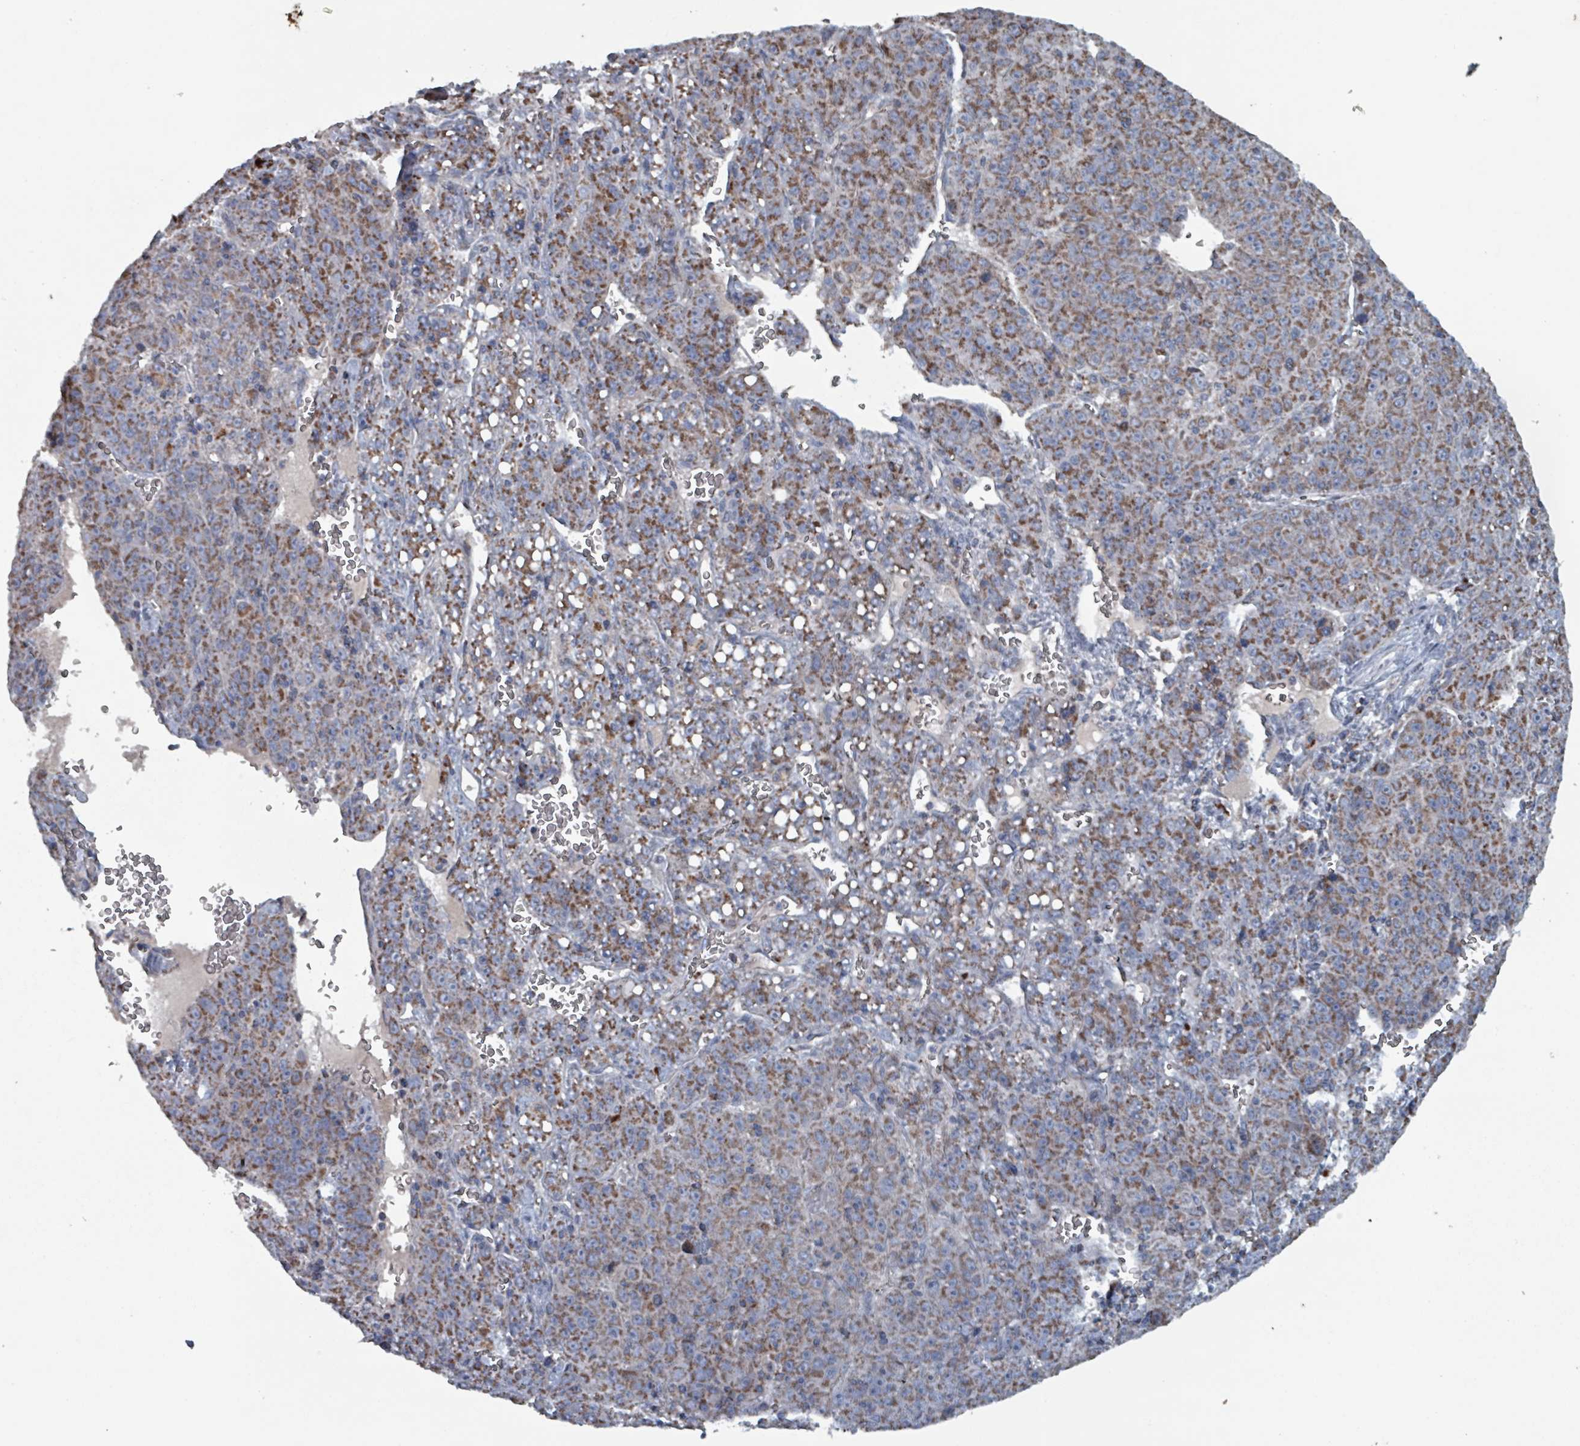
{"staining": {"intensity": "moderate", "quantity": ">75%", "location": "cytoplasmic/membranous"}, "tissue": "liver cancer", "cell_type": "Tumor cells", "image_type": "cancer", "snomed": [{"axis": "morphology", "description": "Carcinoma, Hepatocellular, NOS"}, {"axis": "topography", "description": "Liver"}], "caption": "Immunohistochemical staining of human liver hepatocellular carcinoma reveals moderate cytoplasmic/membranous protein expression in approximately >75% of tumor cells.", "gene": "ABHD18", "patient": {"sex": "female", "age": 53}}